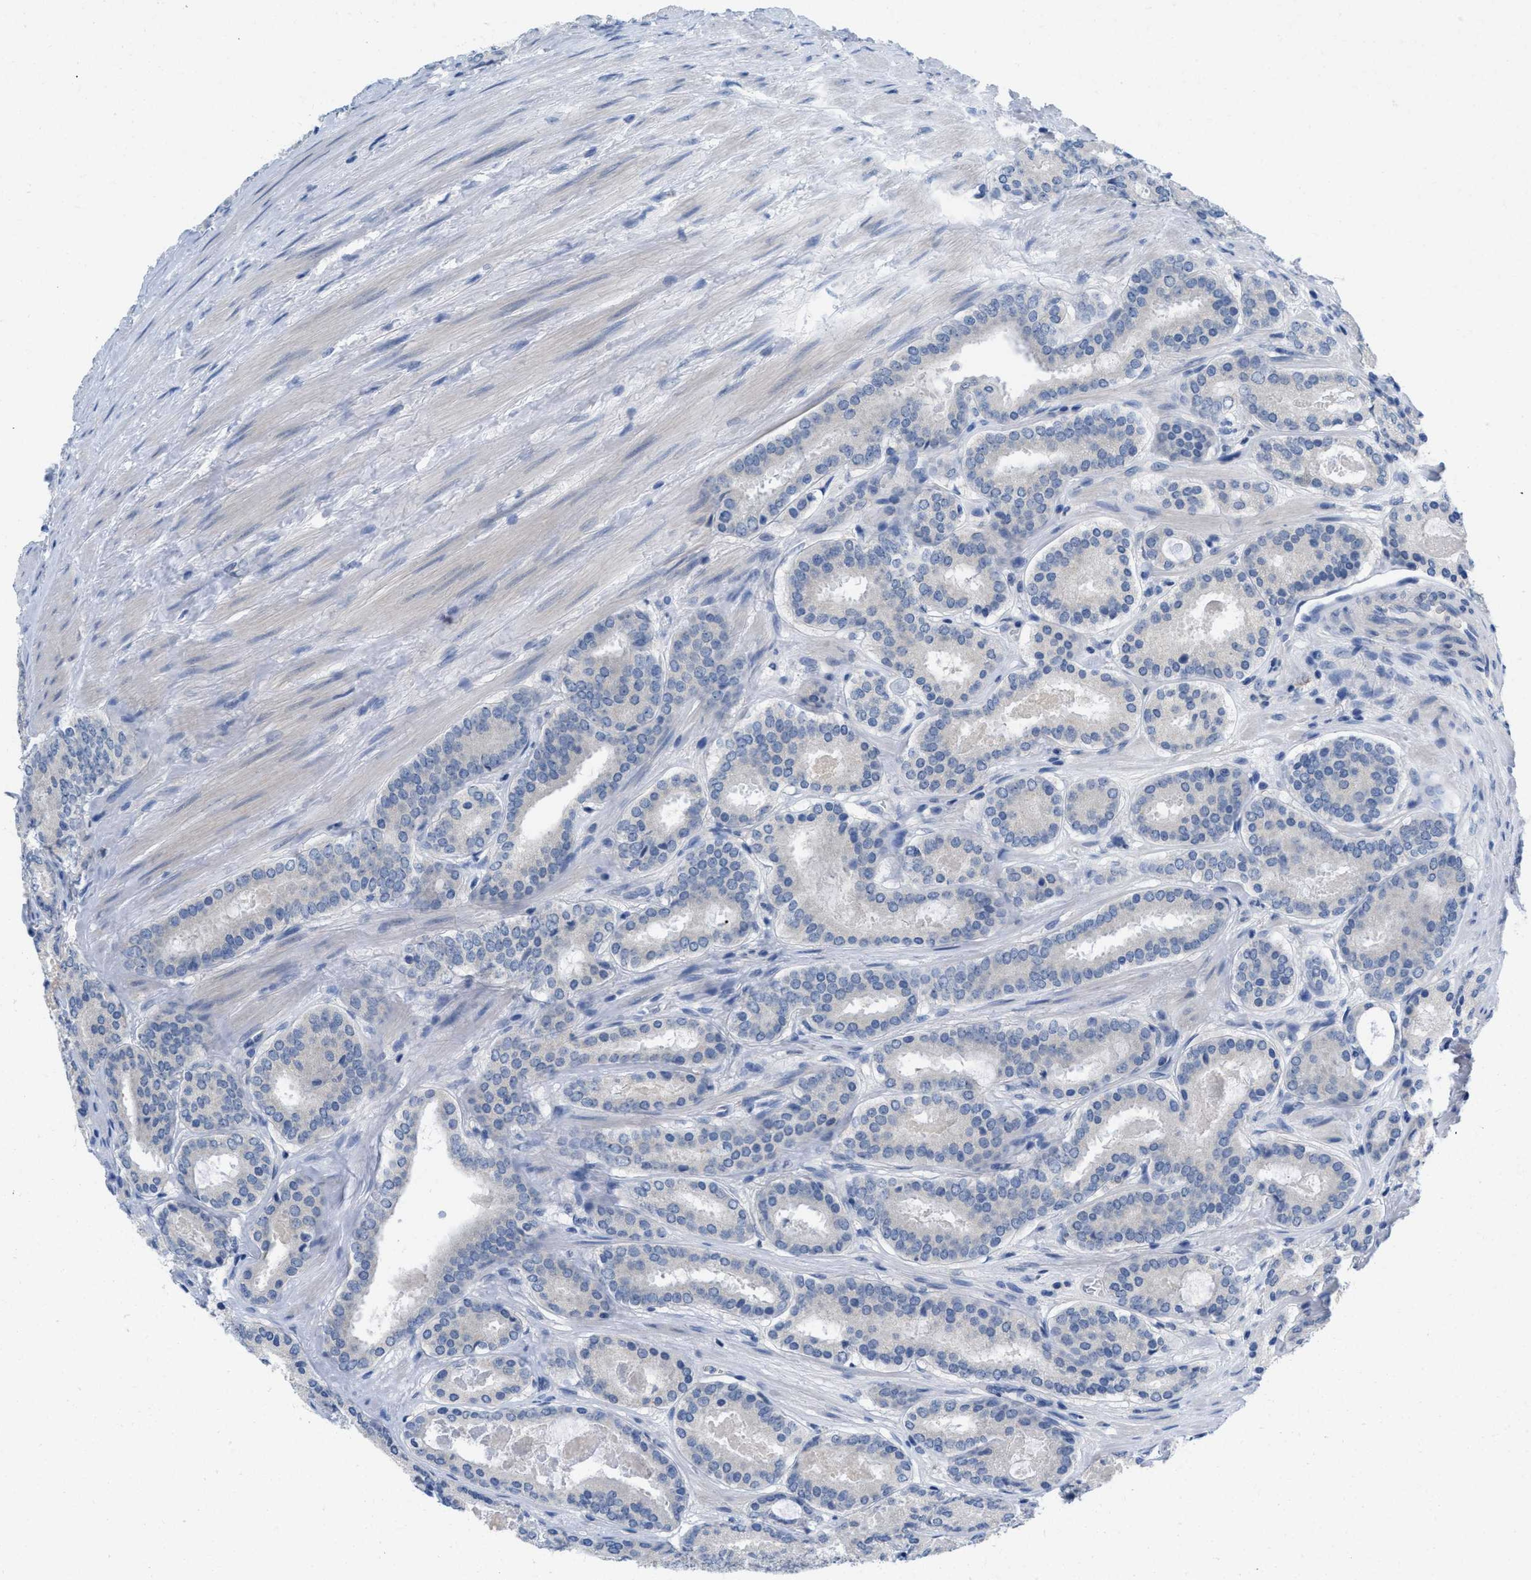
{"staining": {"intensity": "negative", "quantity": "none", "location": "none"}, "tissue": "prostate cancer", "cell_type": "Tumor cells", "image_type": "cancer", "snomed": [{"axis": "morphology", "description": "Adenocarcinoma, Low grade"}, {"axis": "topography", "description": "Prostate"}], "caption": "Immunohistochemistry histopathology image of neoplastic tissue: prostate cancer stained with DAB (3,3'-diaminobenzidine) exhibits no significant protein expression in tumor cells.", "gene": "PYY", "patient": {"sex": "male", "age": 69}}